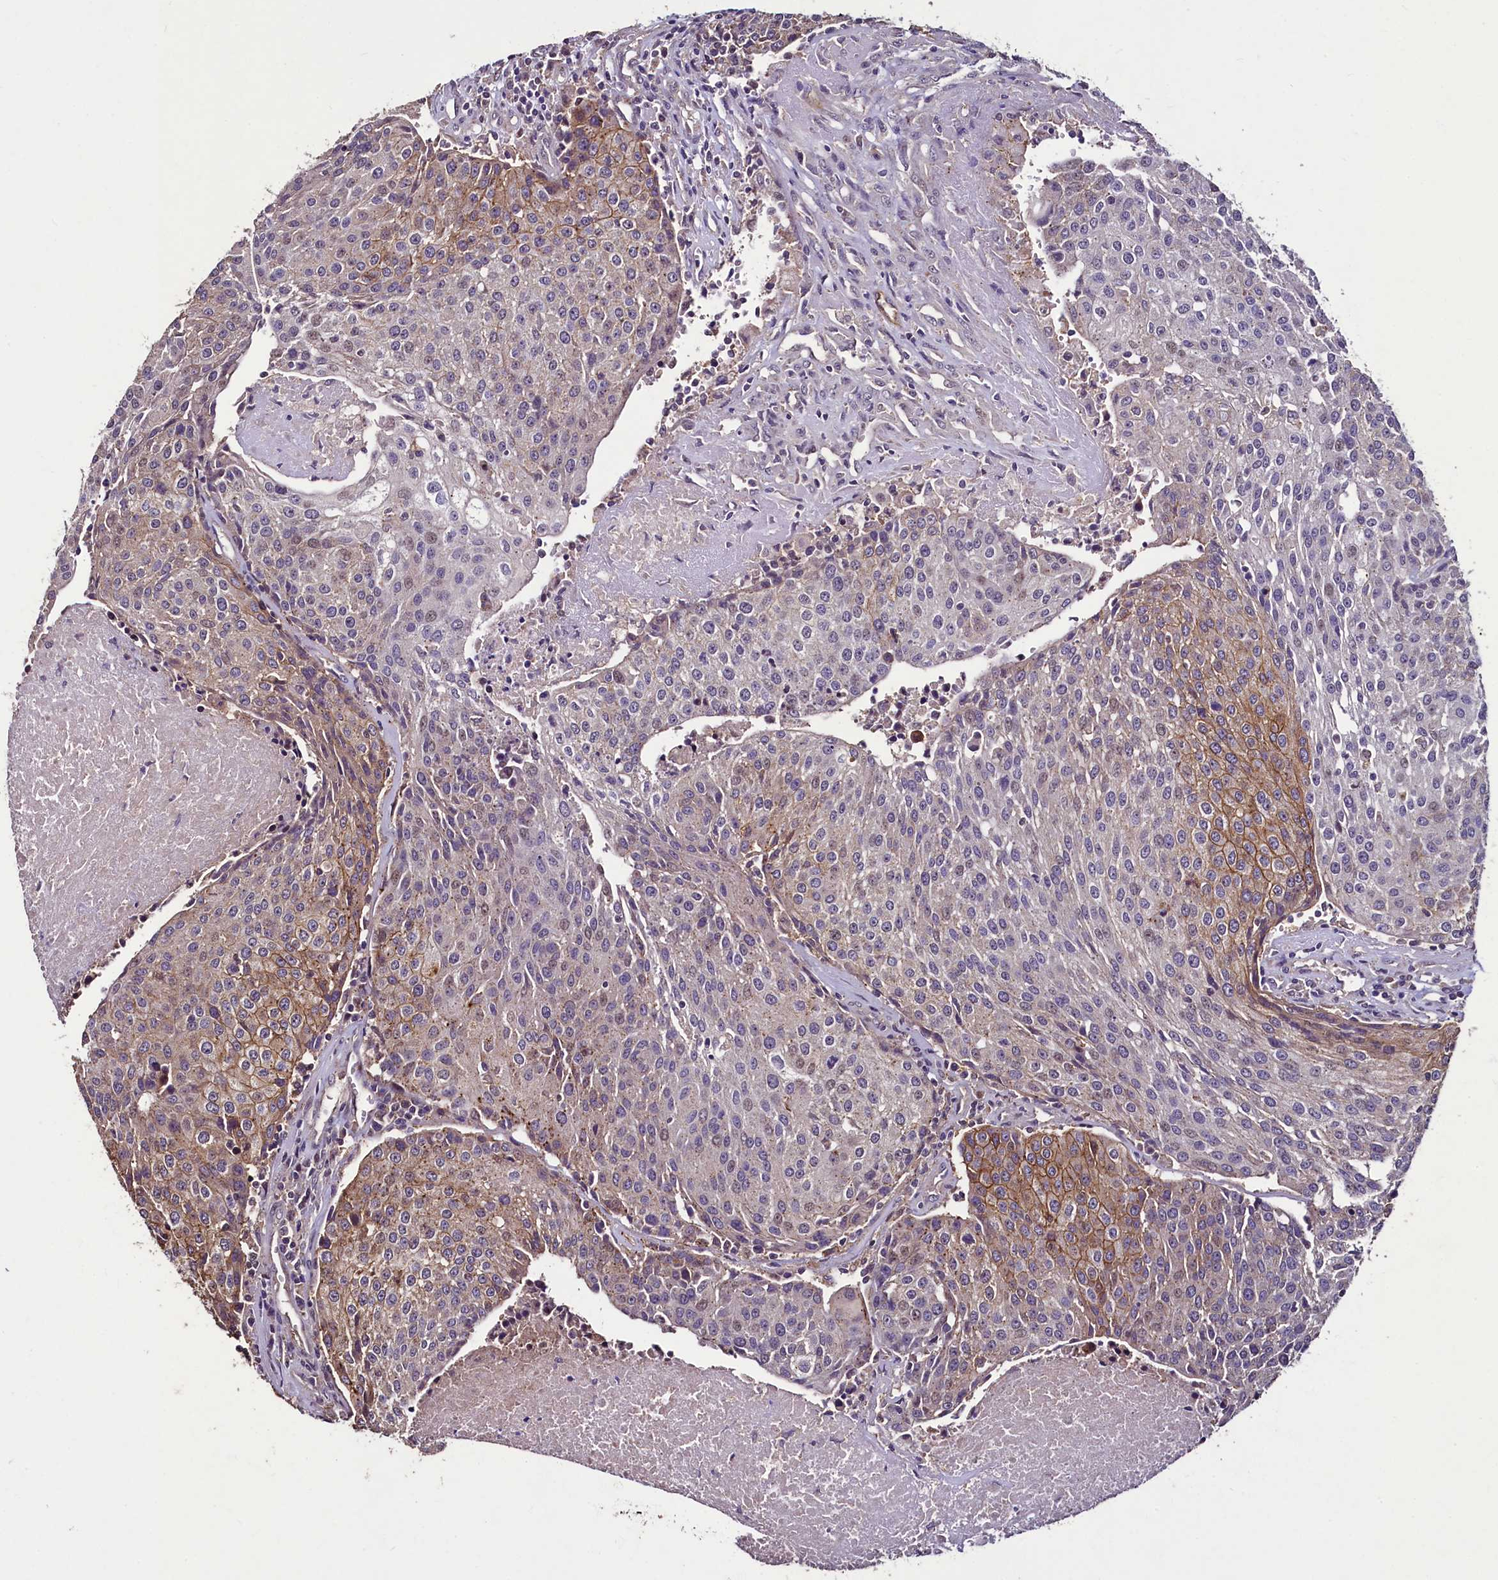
{"staining": {"intensity": "moderate", "quantity": "25%-75%", "location": "cytoplasmic/membranous"}, "tissue": "urothelial cancer", "cell_type": "Tumor cells", "image_type": "cancer", "snomed": [{"axis": "morphology", "description": "Urothelial carcinoma, High grade"}, {"axis": "topography", "description": "Urinary bladder"}], "caption": "Immunohistochemical staining of human high-grade urothelial carcinoma reveals moderate cytoplasmic/membranous protein positivity in about 25%-75% of tumor cells. Using DAB (brown) and hematoxylin (blue) stains, captured at high magnification using brightfield microscopy.", "gene": "PALM", "patient": {"sex": "female", "age": 85}}